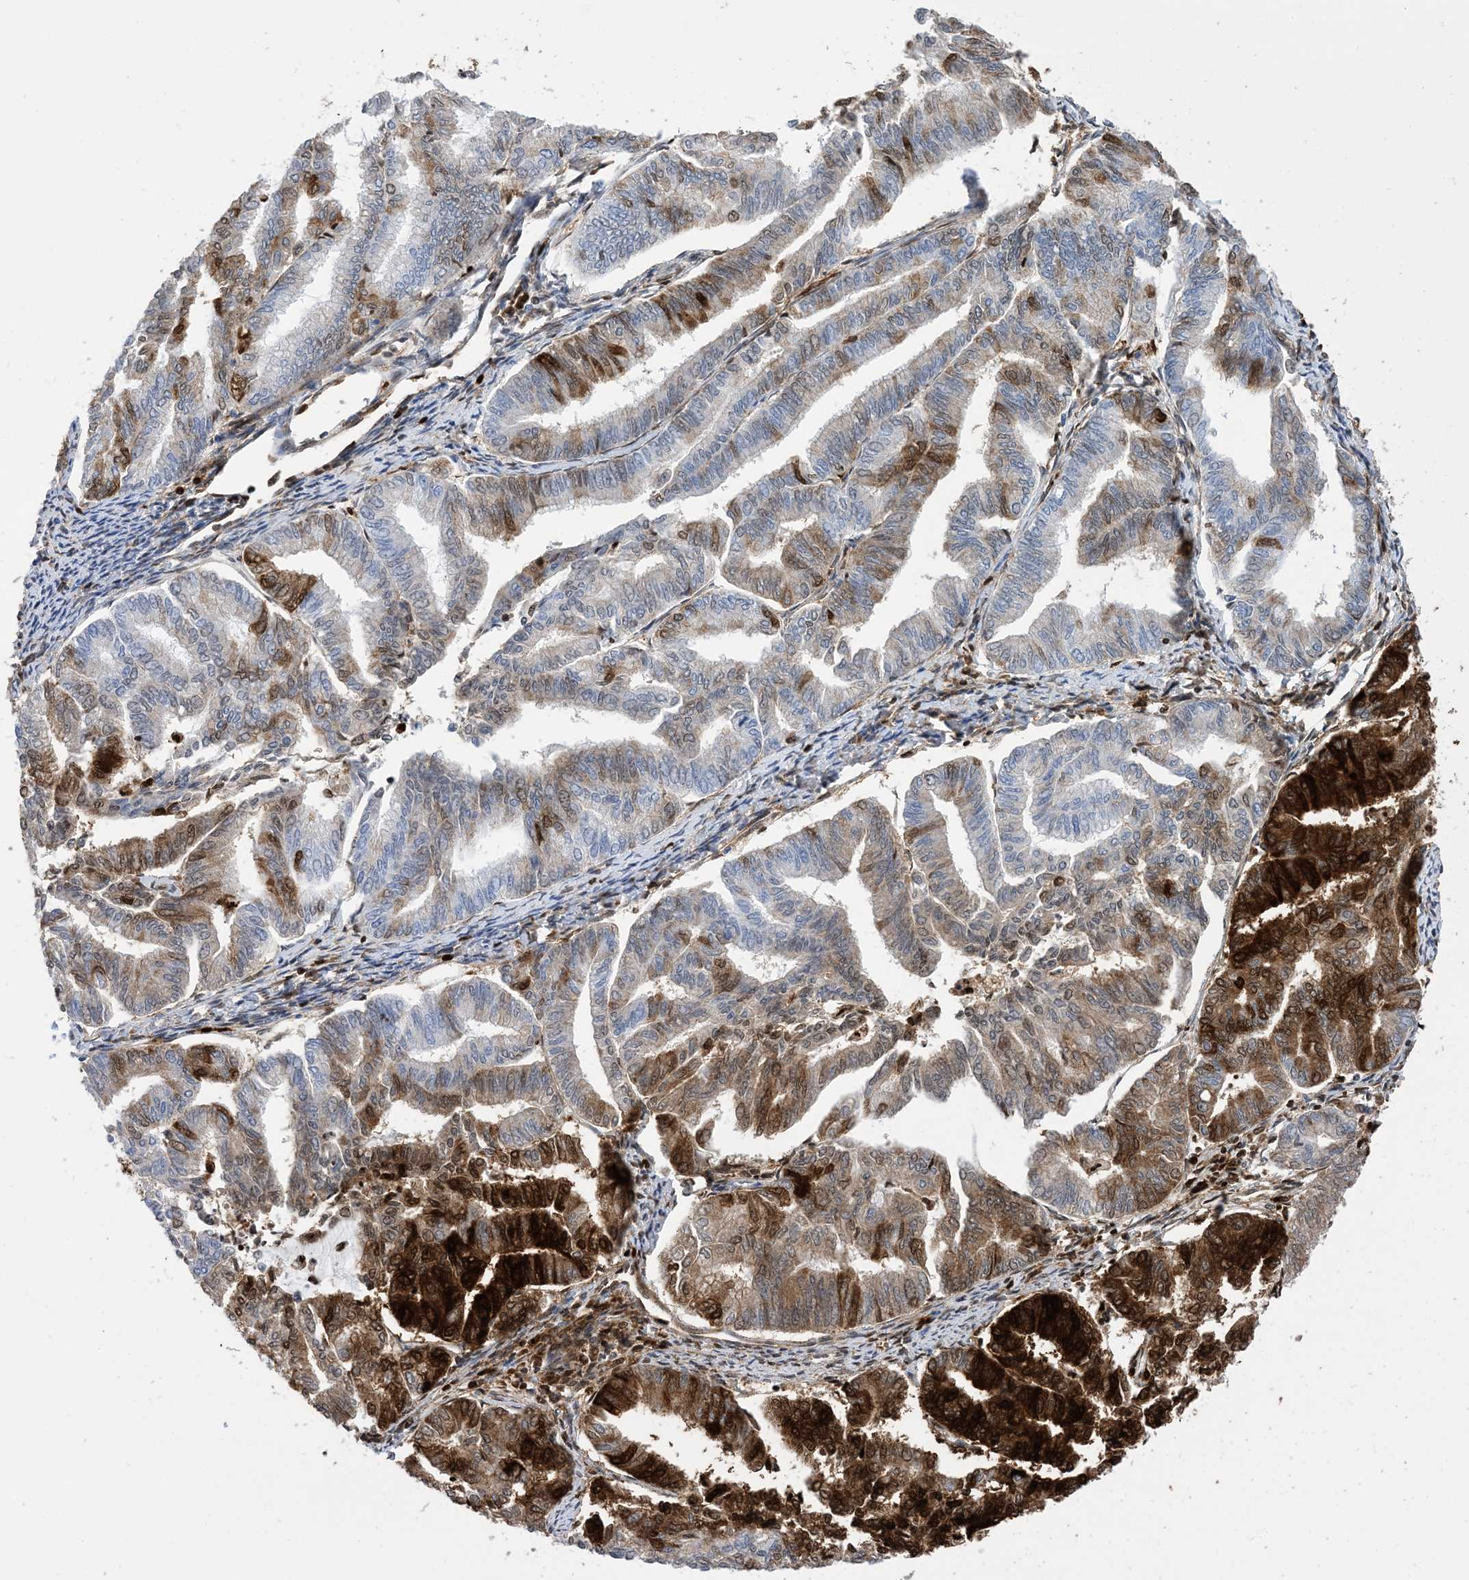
{"staining": {"intensity": "strong", "quantity": "25%-75%", "location": "cytoplasmic/membranous,nuclear"}, "tissue": "endometrial cancer", "cell_type": "Tumor cells", "image_type": "cancer", "snomed": [{"axis": "morphology", "description": "Adenocarcinoma, NOS"}, {"axis": "topography", "description": "Endometrium"}], "caption": "A high-resolution micrograph shows immunohistochemistry (IHC) staining of endometrial adenocarcinoma, which reveals strong cytoplasmic/membranous and nuclear staining in about 25%-75% of tumor cells.", "gene": "ANXA1", "patient": {"sex": "female", "age": 79}}